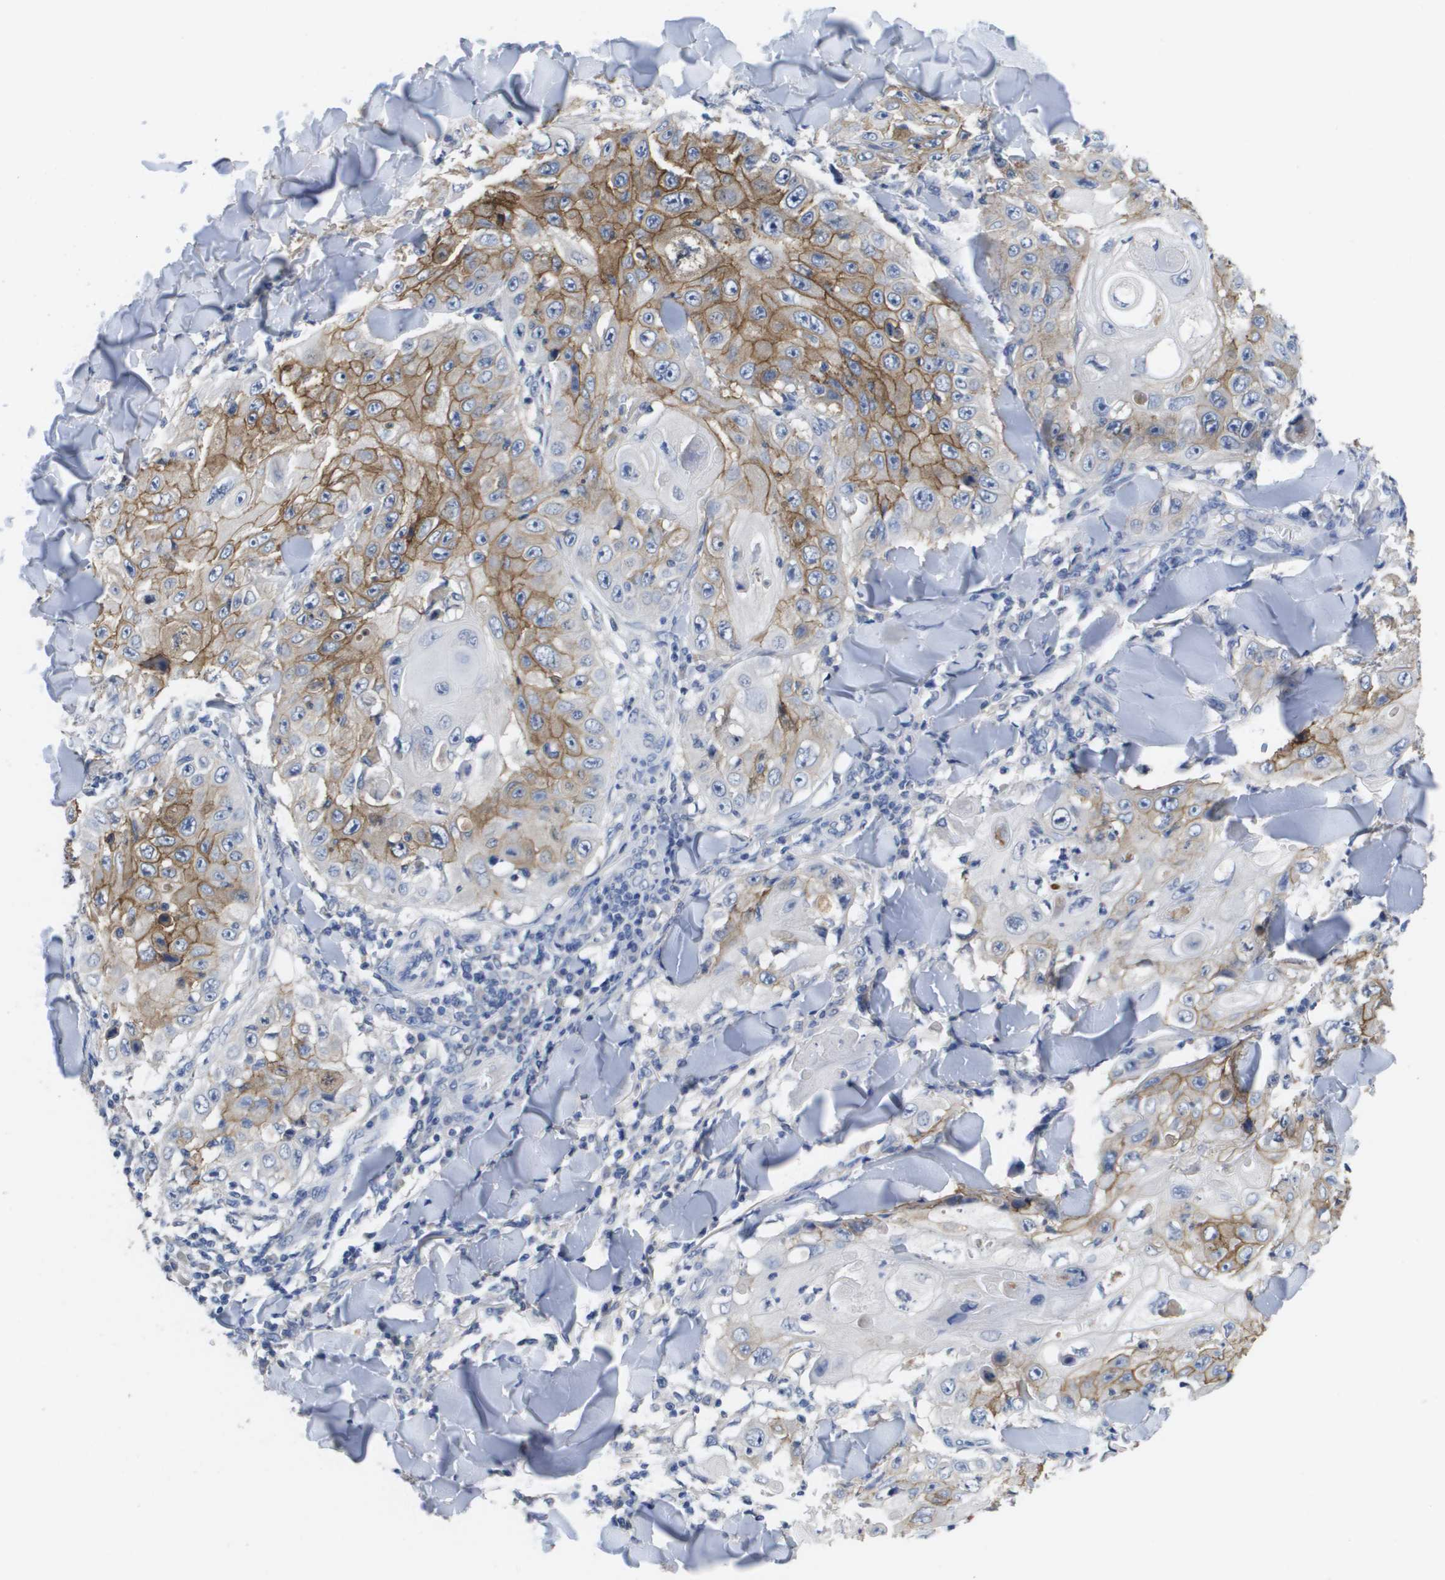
{"staining": {"intensity": "moderate", "quantity": ">75%", "location": "cytoplasmic/membranous"}, "tissue": "skin cancer", "cell_type": "Tumor cells", "image_type": "cancer", "snomed": [{"axis": "morphology", "description": "Squamous cell carcinoma, NOS"}, {"axis": "topography", "description": "Skin"}], "caption": "Protein expression analysis of human skin cancer (squamous cell carcinoma) reveals moderate cytoplasmic/membranous positivity in approximately >75% of tumor cells.", "gene": "CA9", "patient": {"sex": "male", "age": 86}}